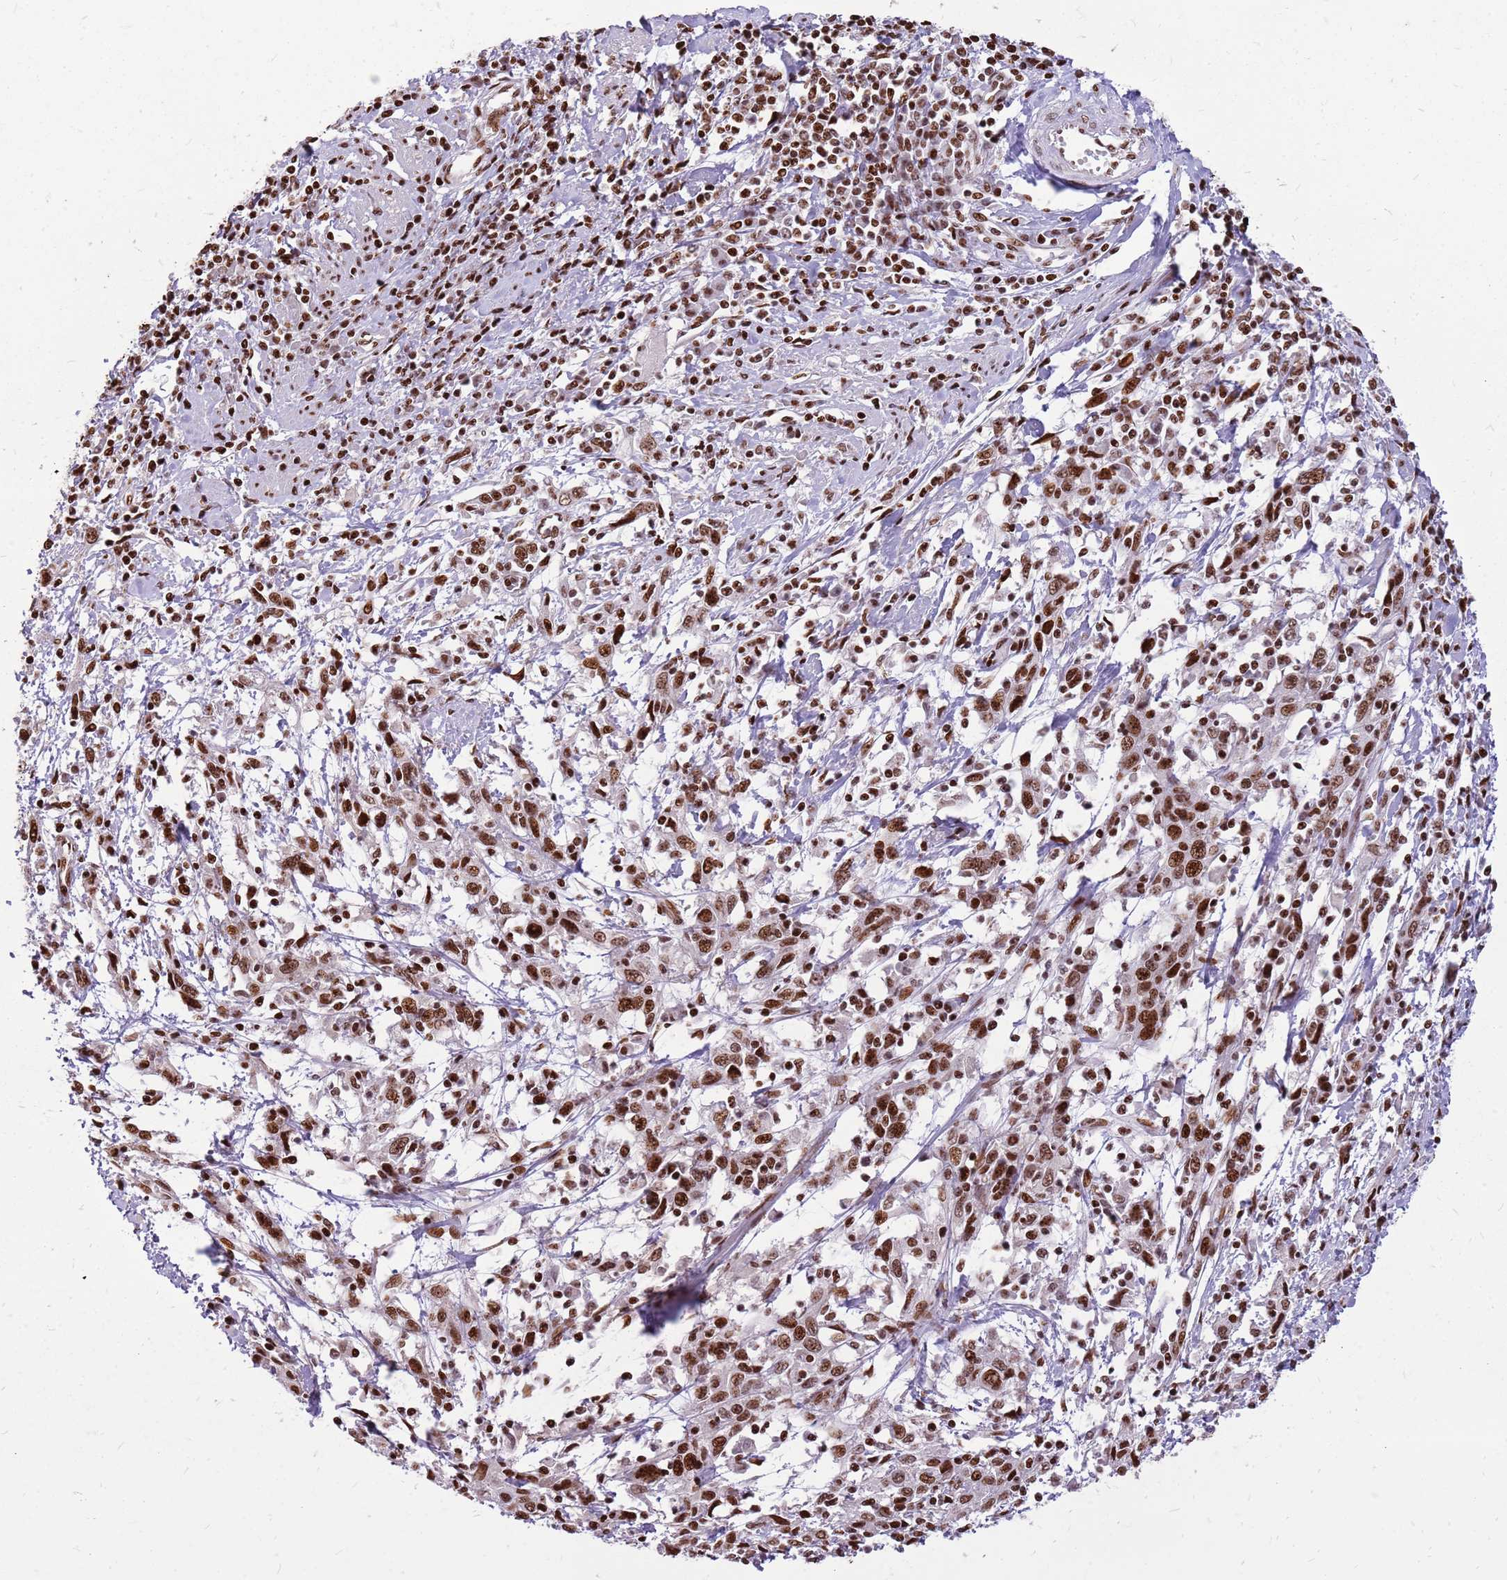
{"staining": {"intensity": "moderate", "quantity": ">75%", "location": "nuclear"}, "tissue": "cervical cancer", "cell_type": "Tumor cells", "image_type": "cancer", "snomed": [{"axis": "morphology", "description": "Squamous cell carcinoma, NOS"}, {"axis": "topography", "description": "Cervix"}], "caption": "This is an image of immunohistochemistry (IHC) staining of cervical cancer (squamous cell carcinoma), which shows moderate positivity in the nuclear of tumor cells.", "gene": "WASHC4", "patient": {"sex": "female", "age": 46}}